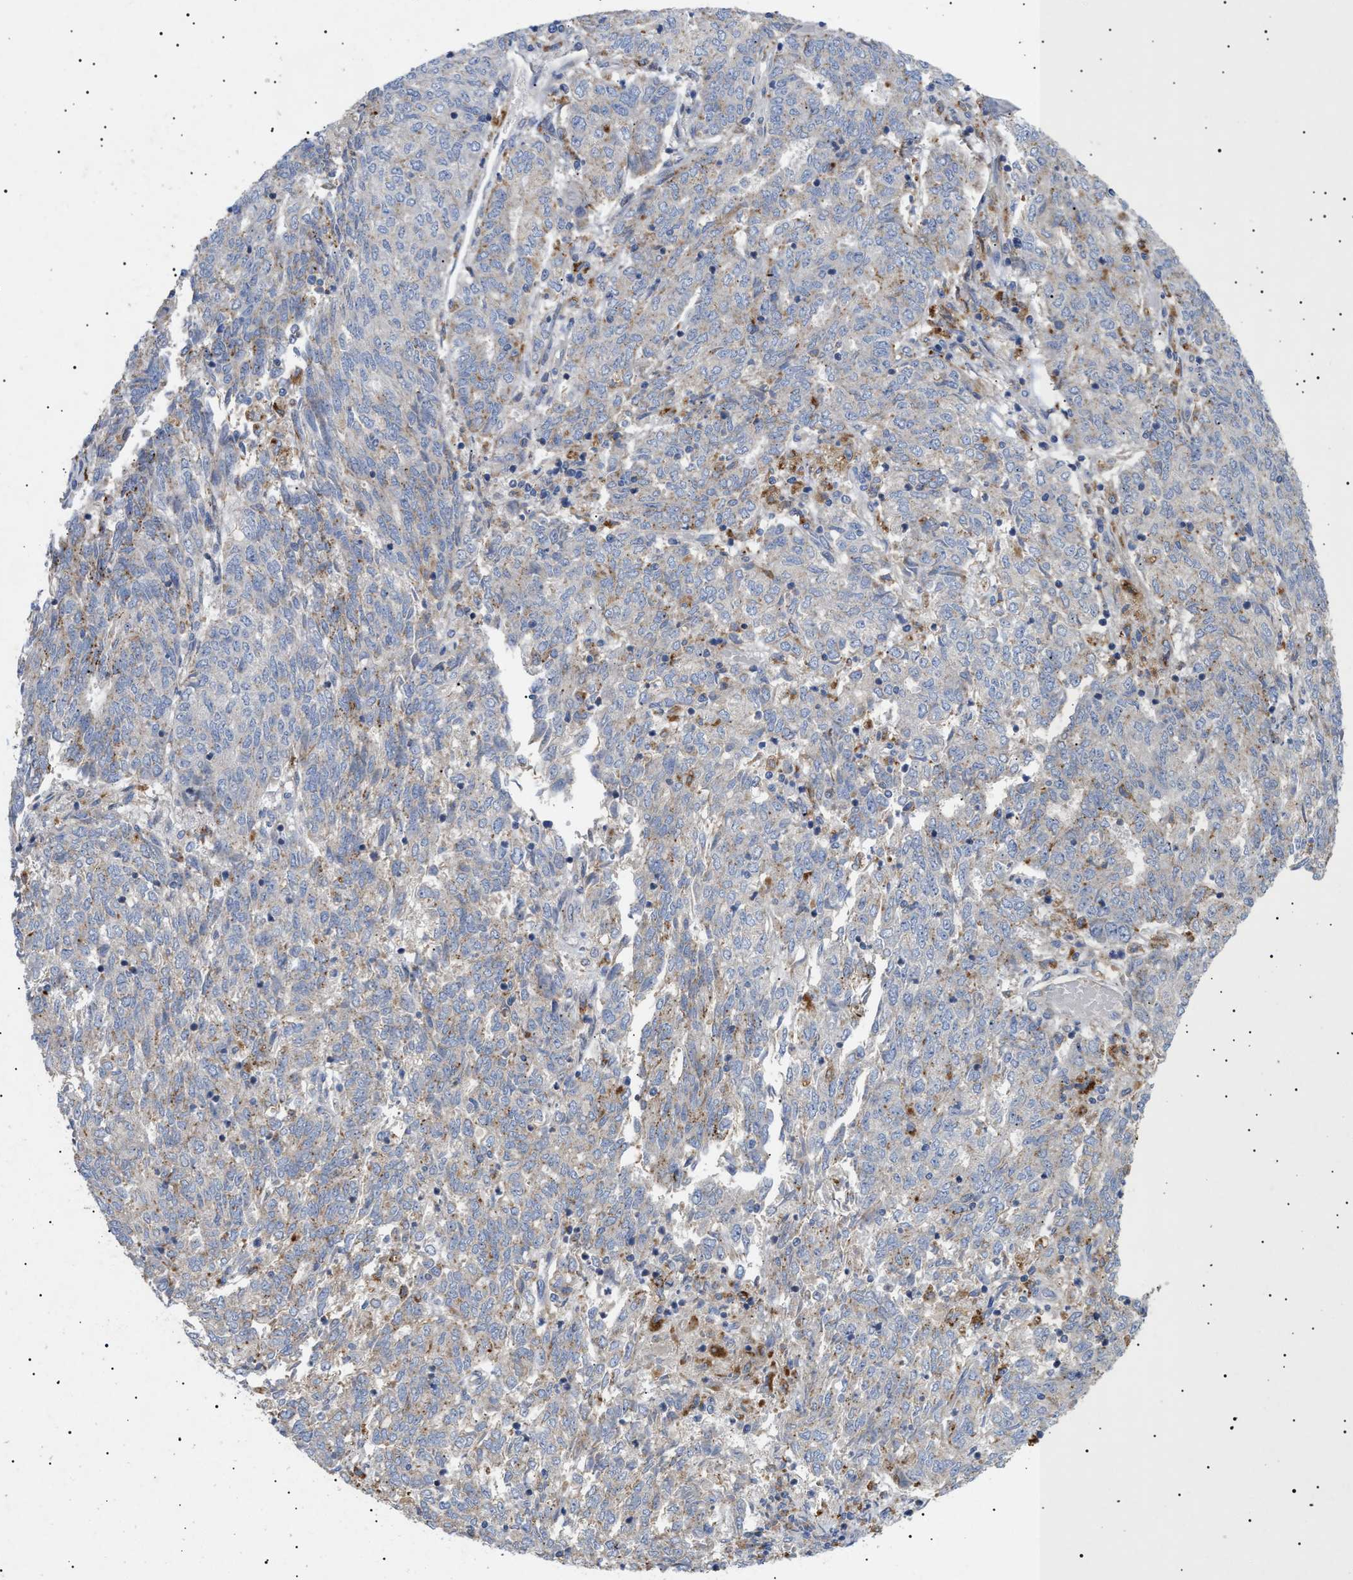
{"staining": {"intensity": "weak", "quantity": "<25%", "location": "cytoplasmic/membranous"}, "tissue": "endometrial cancer", "cell_type": "Tumor cells", "image_type": "cancer", "snomed": [{"axis": "morphology", "description": "Adenocarcinoma, NOS"}, {"axis": "topography", "description": "Endometrium"}], "caption": "Tumor cells are negative for brown protein staining in endometrial cancer (adenocarcinoma).", "gene": "SIRT5", "patient": {"sex": "female", "age": 80}}